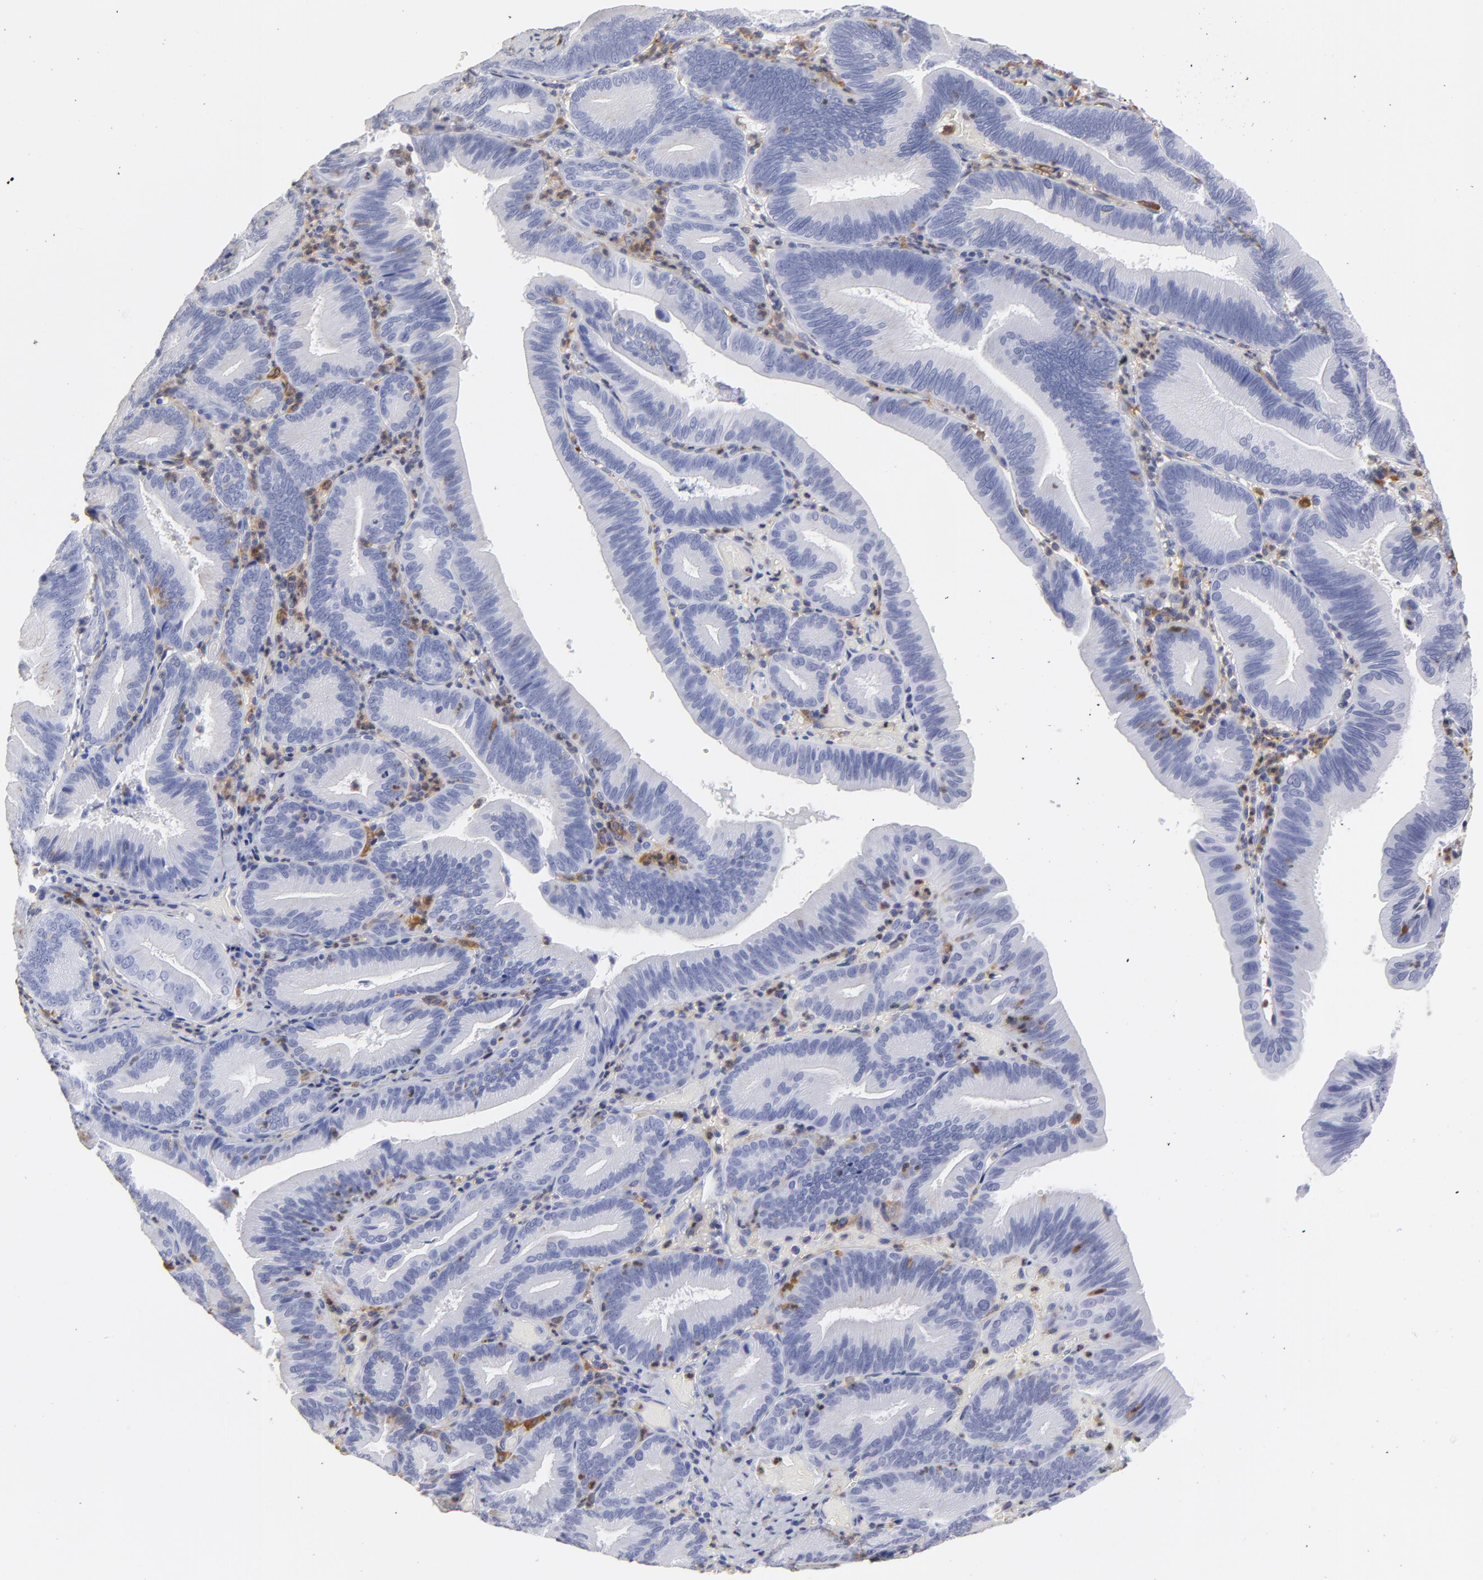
{"staining": {"intensity": "weak", "quantity": "<25%", "location": "cytoplasmic/membranous"}, "tissue": "pancreatic cancer", "cell_type": "Tumor cells", "image_type": "cancer", "snomed": [{"axis": "morphology", "description": "Adenocarcinoma, NOS"}, {"axis": "topography", "description": "Pancreas"}], "caption": "This is a image of IHC staining of adenocarcinoma (pancreatic), which shows no positivity in tumor cells.", "gene": "SMARCA1", "patient": {"sex": "male", "age": 82}}